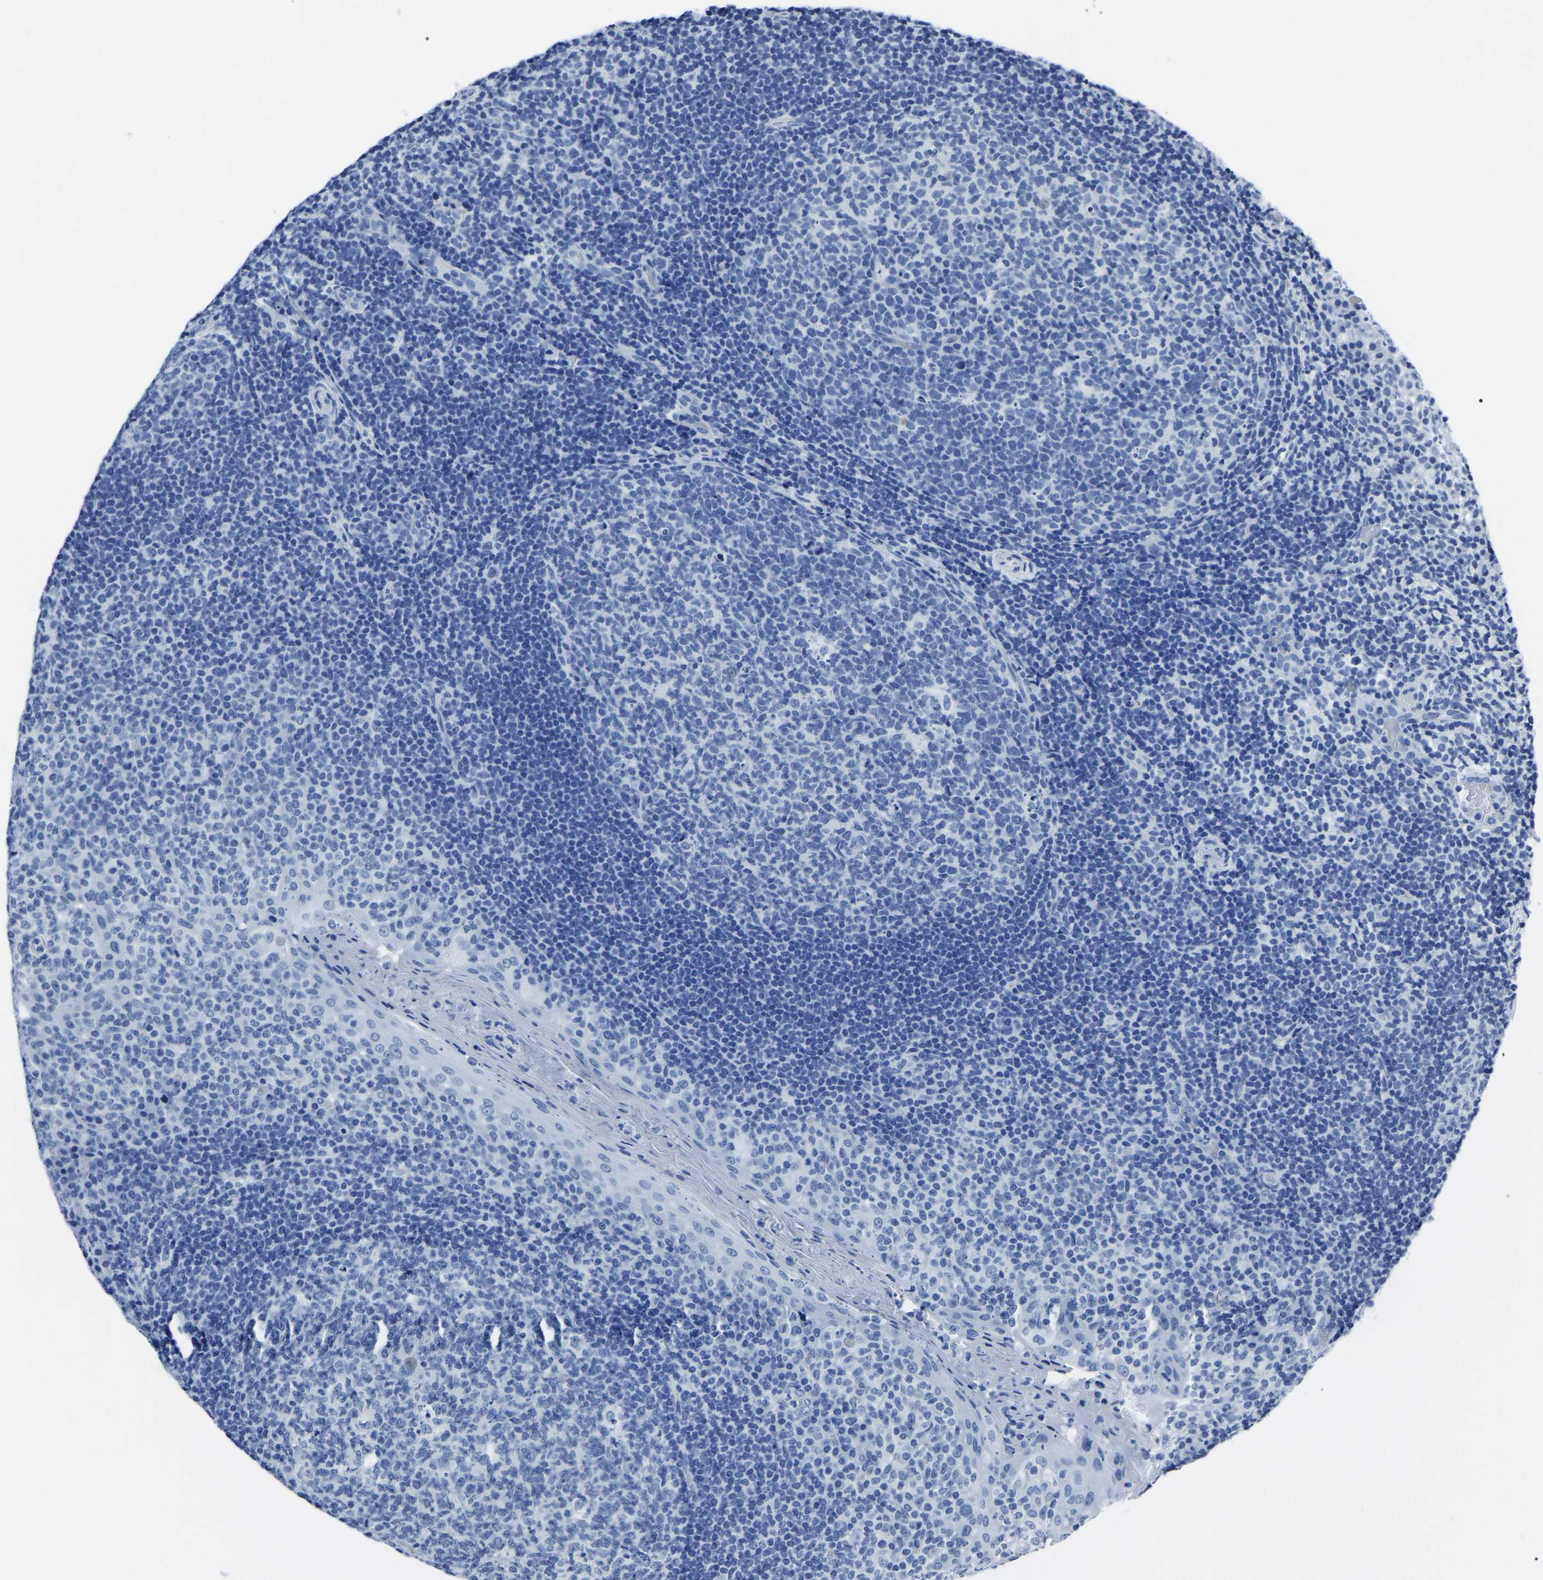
{"staining": {"intensity": "negative", "quantity": "none", "location": "none"}, "tissue": "tonsil", "cell_type": "Germinal center cells", "image_type": "normal", "snomed": [{"axis": "morphology", "description": "Normal tissue, NOS"}, {"axis": "topography", "description": "Tonsil"}], "caption": "Human tonsil stained for a protein using IHC reveals no positivity in germinal center cells.", "gene": "IMPG2", "patient": {"sex": "female", "age": 19}}